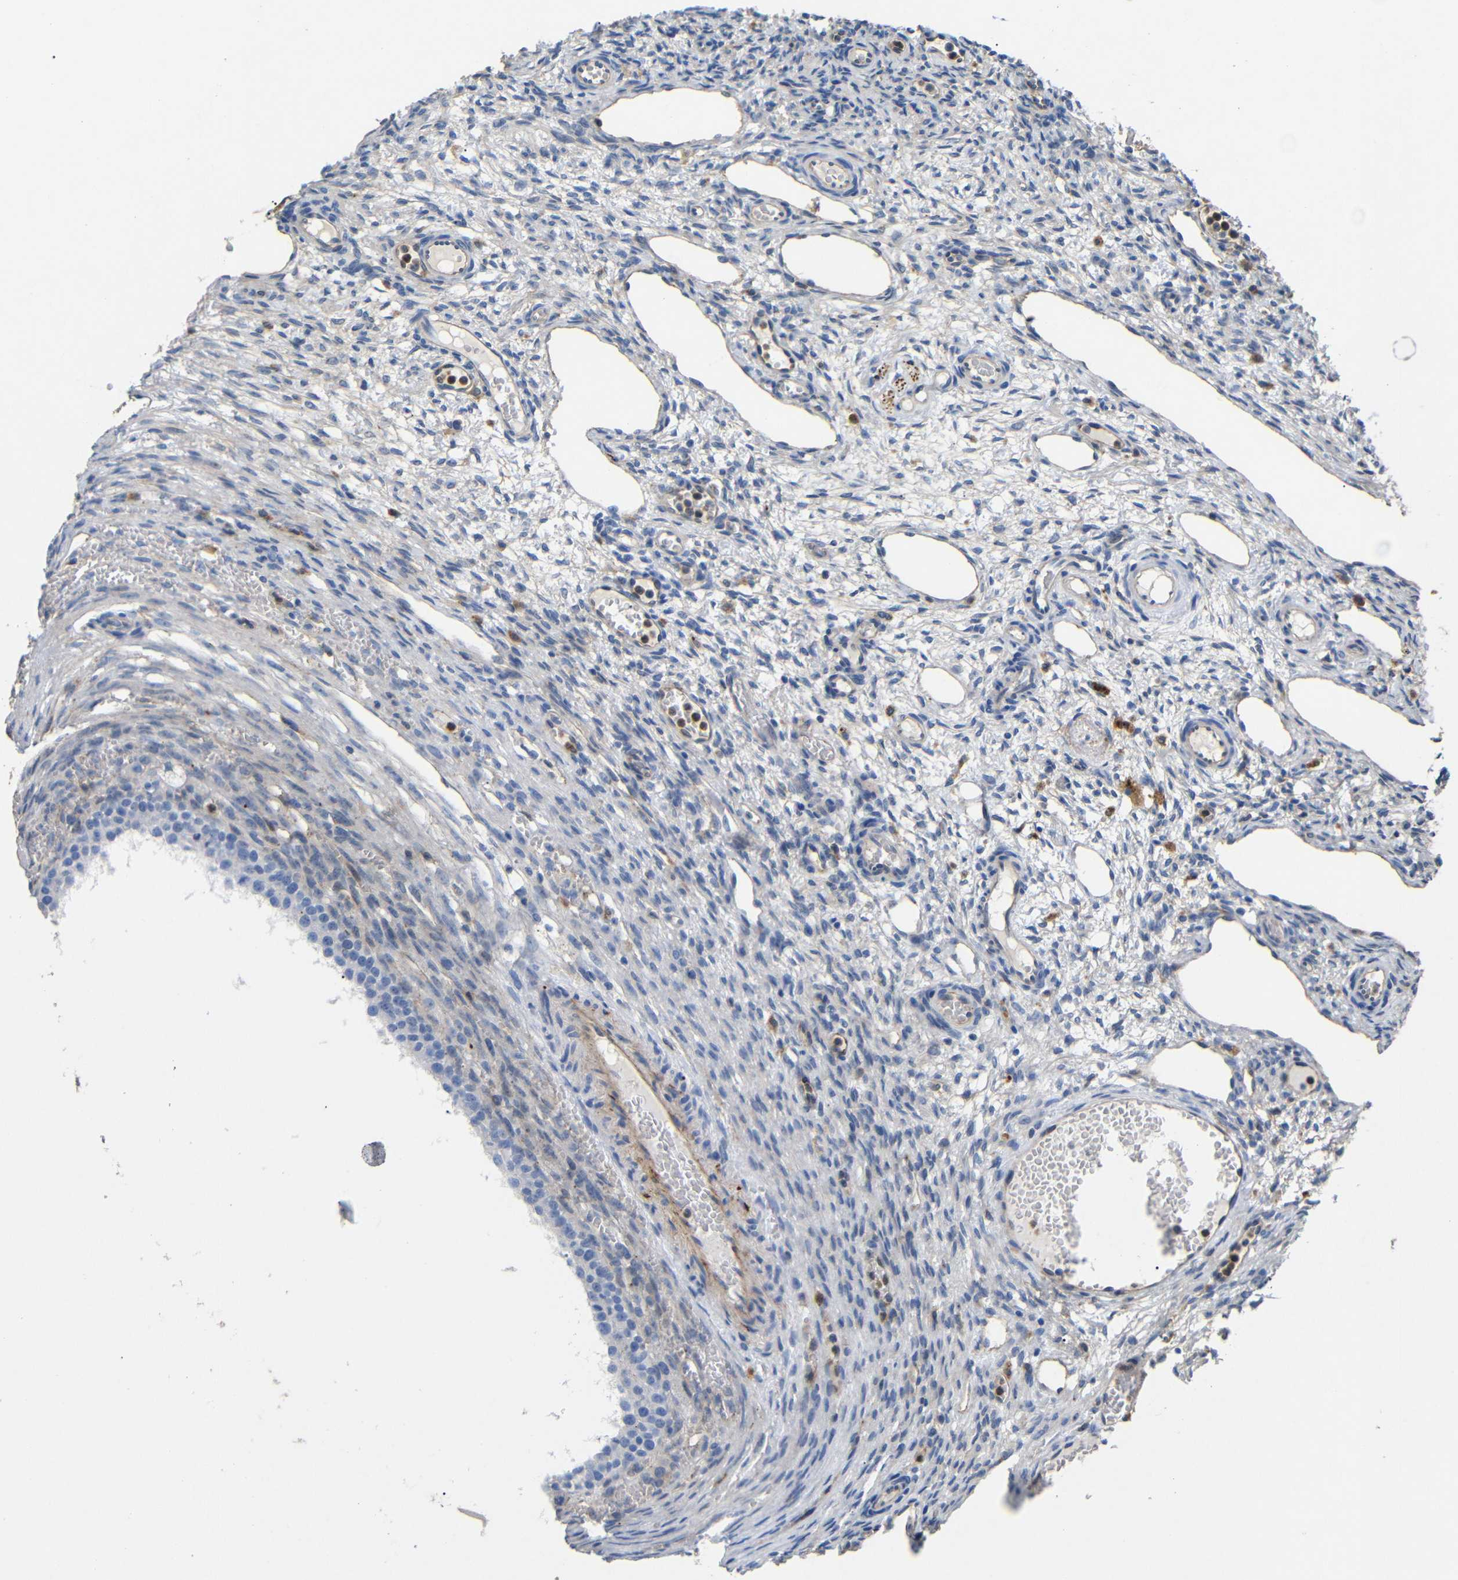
{"staining": {"intensity": "negative", "quantity": "none", "location": "none"}, "tissue": "ovary", "cell_type": "Ovarian stroma cells", "image_type": "normal", "snomed": [{"axis": "morphology", "description": "Normal tissue, NOS"}, {"axis": "topography", "description": "Ovary"}], "caption": "Human ovary stained for a protein using immunohistochemistry reveals no expression in ovarian stroma cells.", "gene": "SDCBP", "patient": {"sex": "female", "age": 33}}